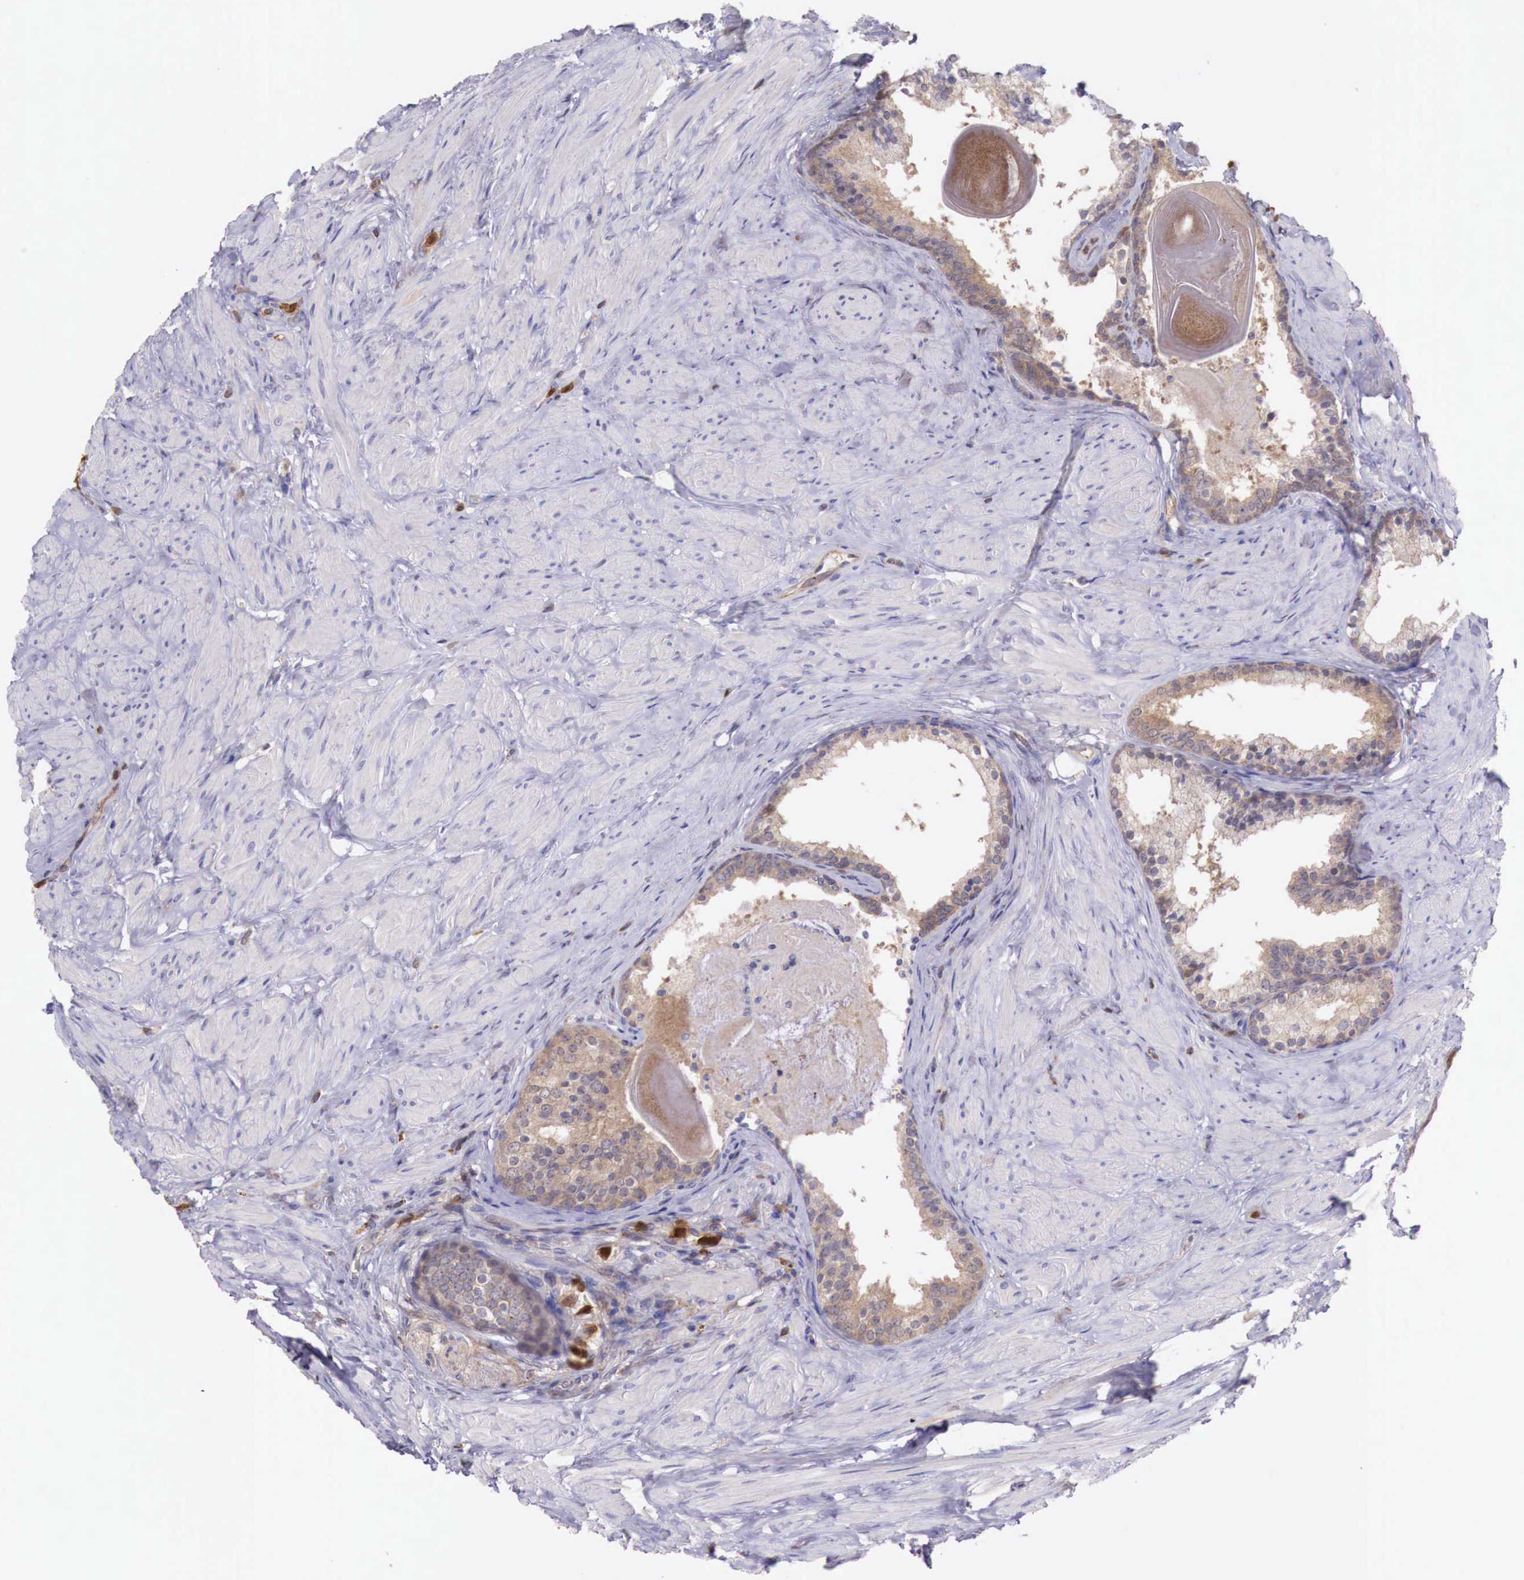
{"staining": {"intensity": "weak", "quantity": ">75%", "location": "cytoplasmic/membranous"}, "tissue": "prostate", "cell_type": "Glandular cells", "image_type": "normal", "snomed": [{"axis": "morphology", "description": "Normal tissue, NOS"}, {"axis": "topography", "description": "Prostate"}], "caption": "A micrograph of human prostate stained for a protein shows weak cytoplasmic/membranous brown staining in glandular cells. Using DAB (brown) and hematoxylin (blue) stains, captured at high magnification using brightfield microscopy.", "gene": "GAB2", "patient": {"sex": "male", "age": 65}}